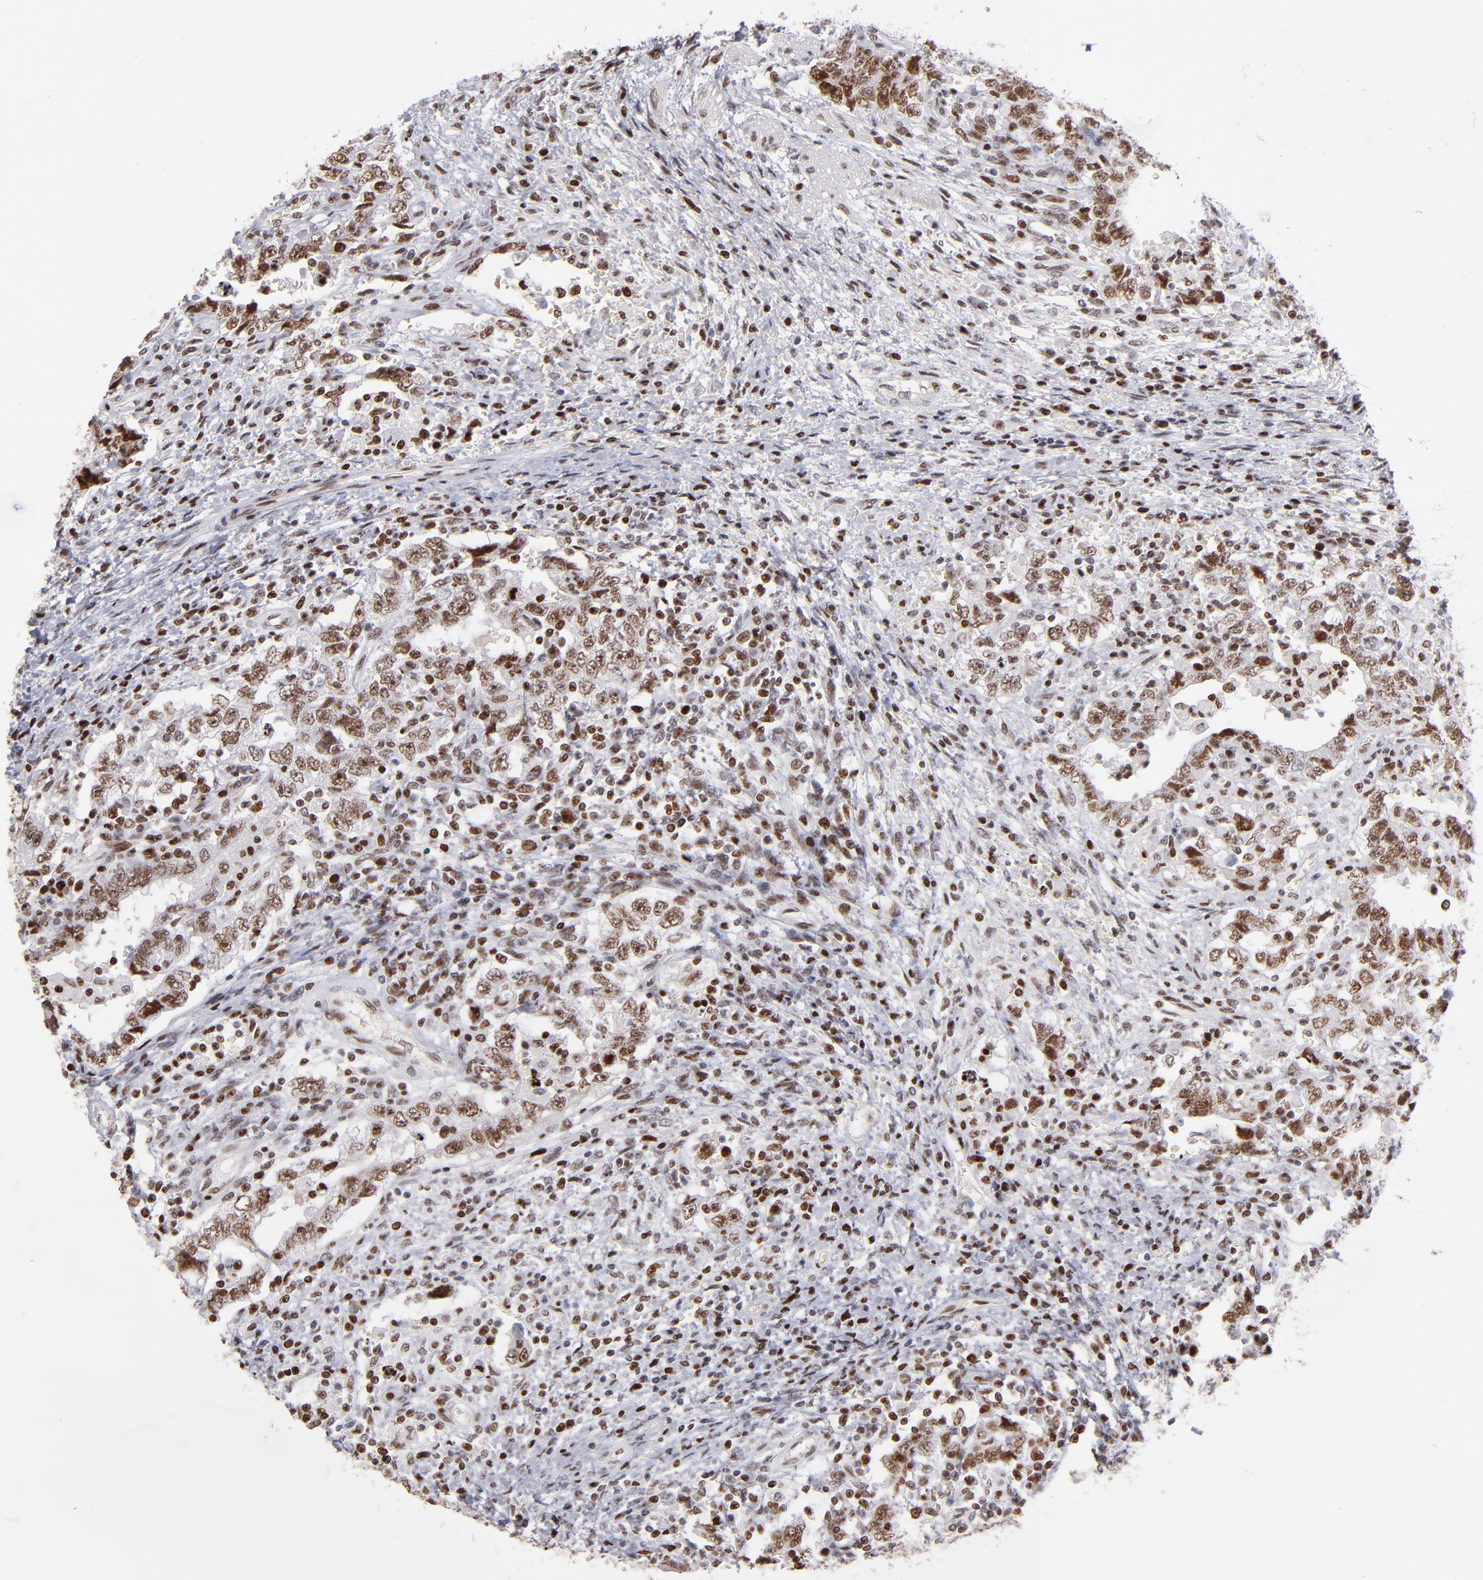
{"staining": {"intensity": "moderate", "quantity": ">75%", "location": "nuclear"}, "tissue": "testis cancer", "cell_type": "Tumor cells", "image_type": "cancer", "snomed": [{"axis": "morphology", "description": "Carcinoma, Embryonal, NOS"}, {"axis": "topography", "description": "Testis"}], "caption": "A photomicrograph of human testis embryonal carcinoma stained for a protein reveals moderate nuclear brown staining in tumor cells.", "gene": "POLA1", "patient": {"sex": "male", "age": 26}}